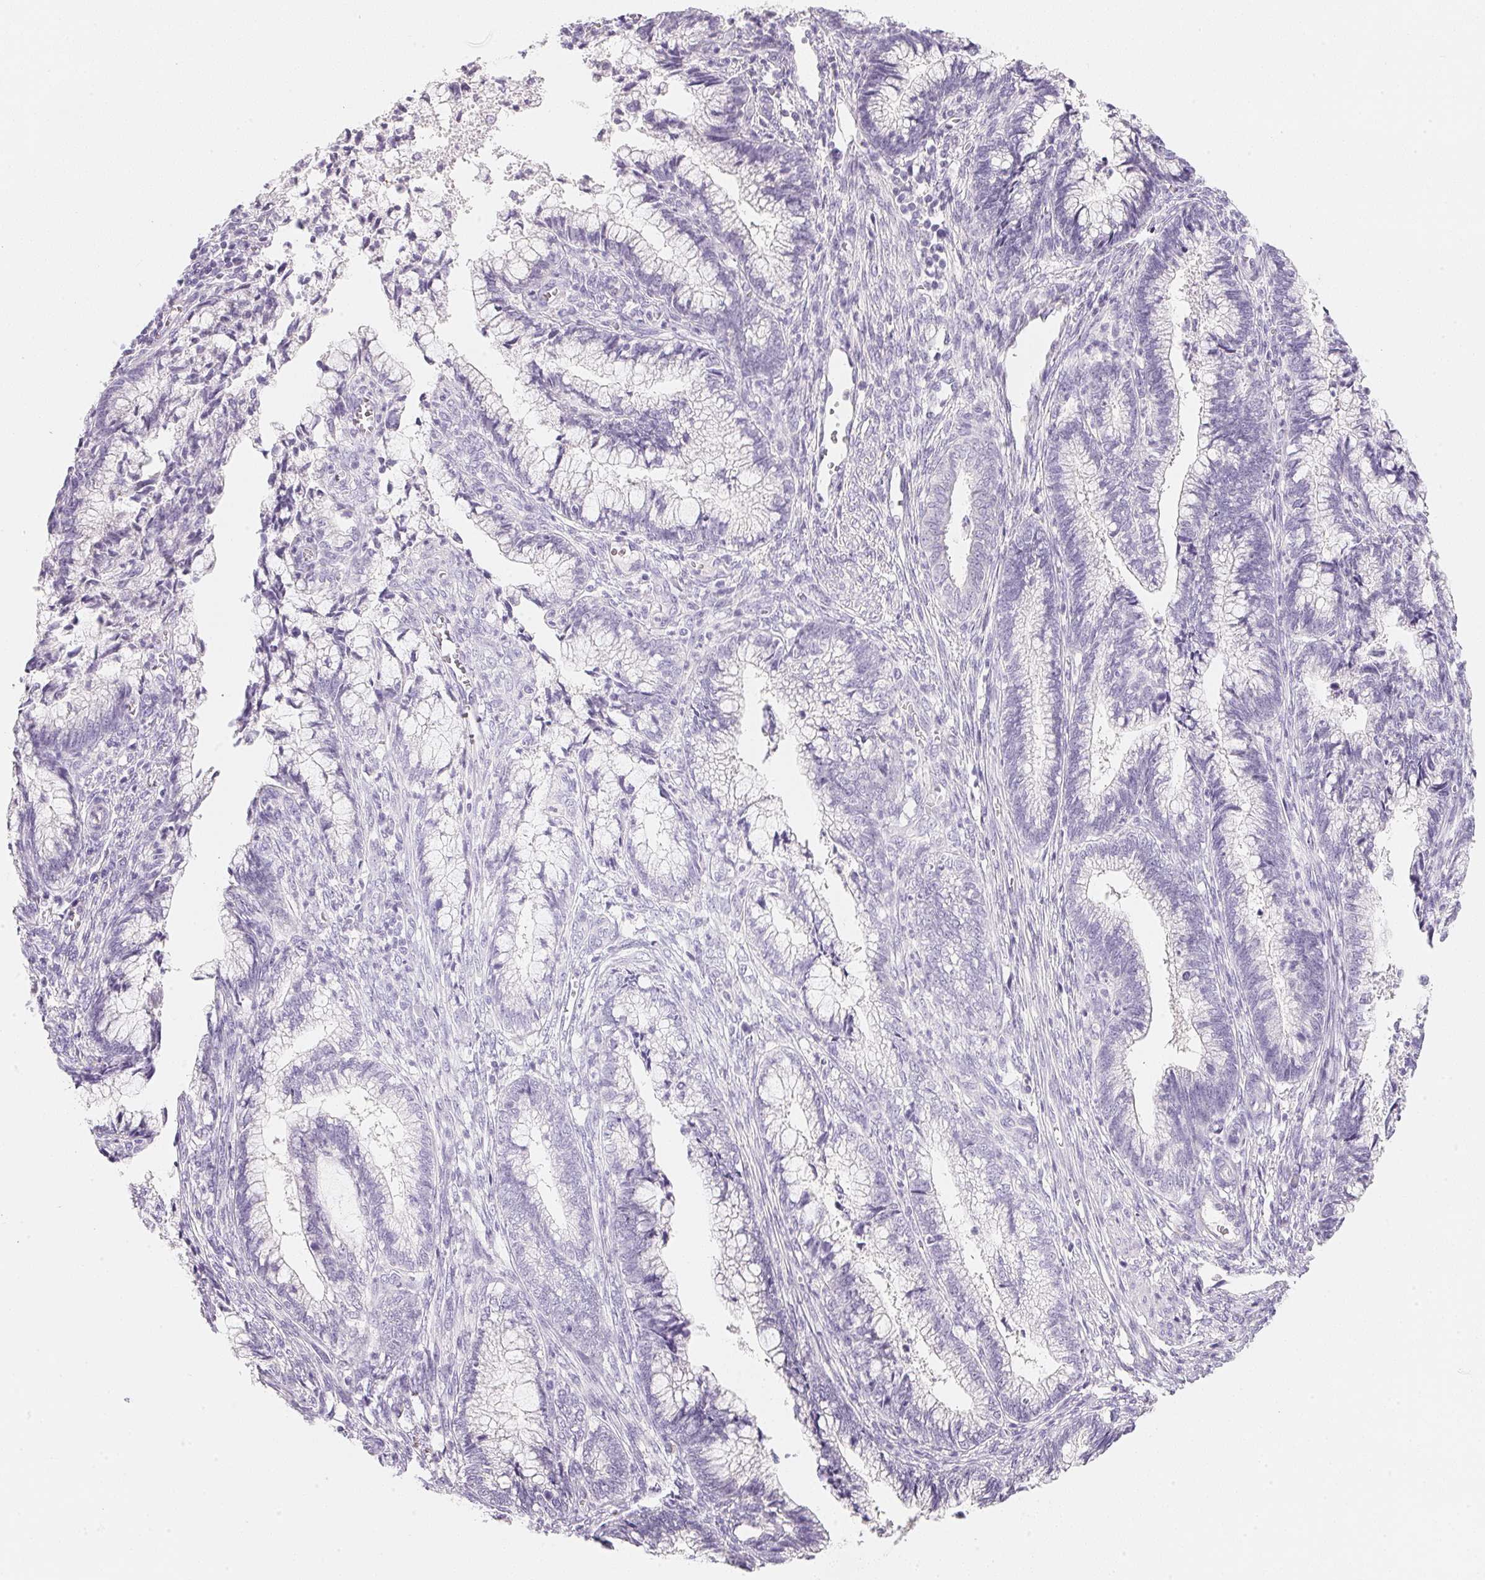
{"staining": {"intensity": "negative", "quantity": "none", "location": "none"}, "tissue": "cervical cancer", "cell_type": "Tumor cells", "image_type": "cancer", "snomed": [{"axis": "morphology", "description": "Adenocarcinoma, NOS"}, {"axis": "topography", "description": "Cervix"}], "caption": "Adenocarcinoma (cervical) stained for a protein using immunohistochemistry reveals no expression tumor cells.", "gene": "ACP3", "patient": {"sex": "female", "age": 44}}